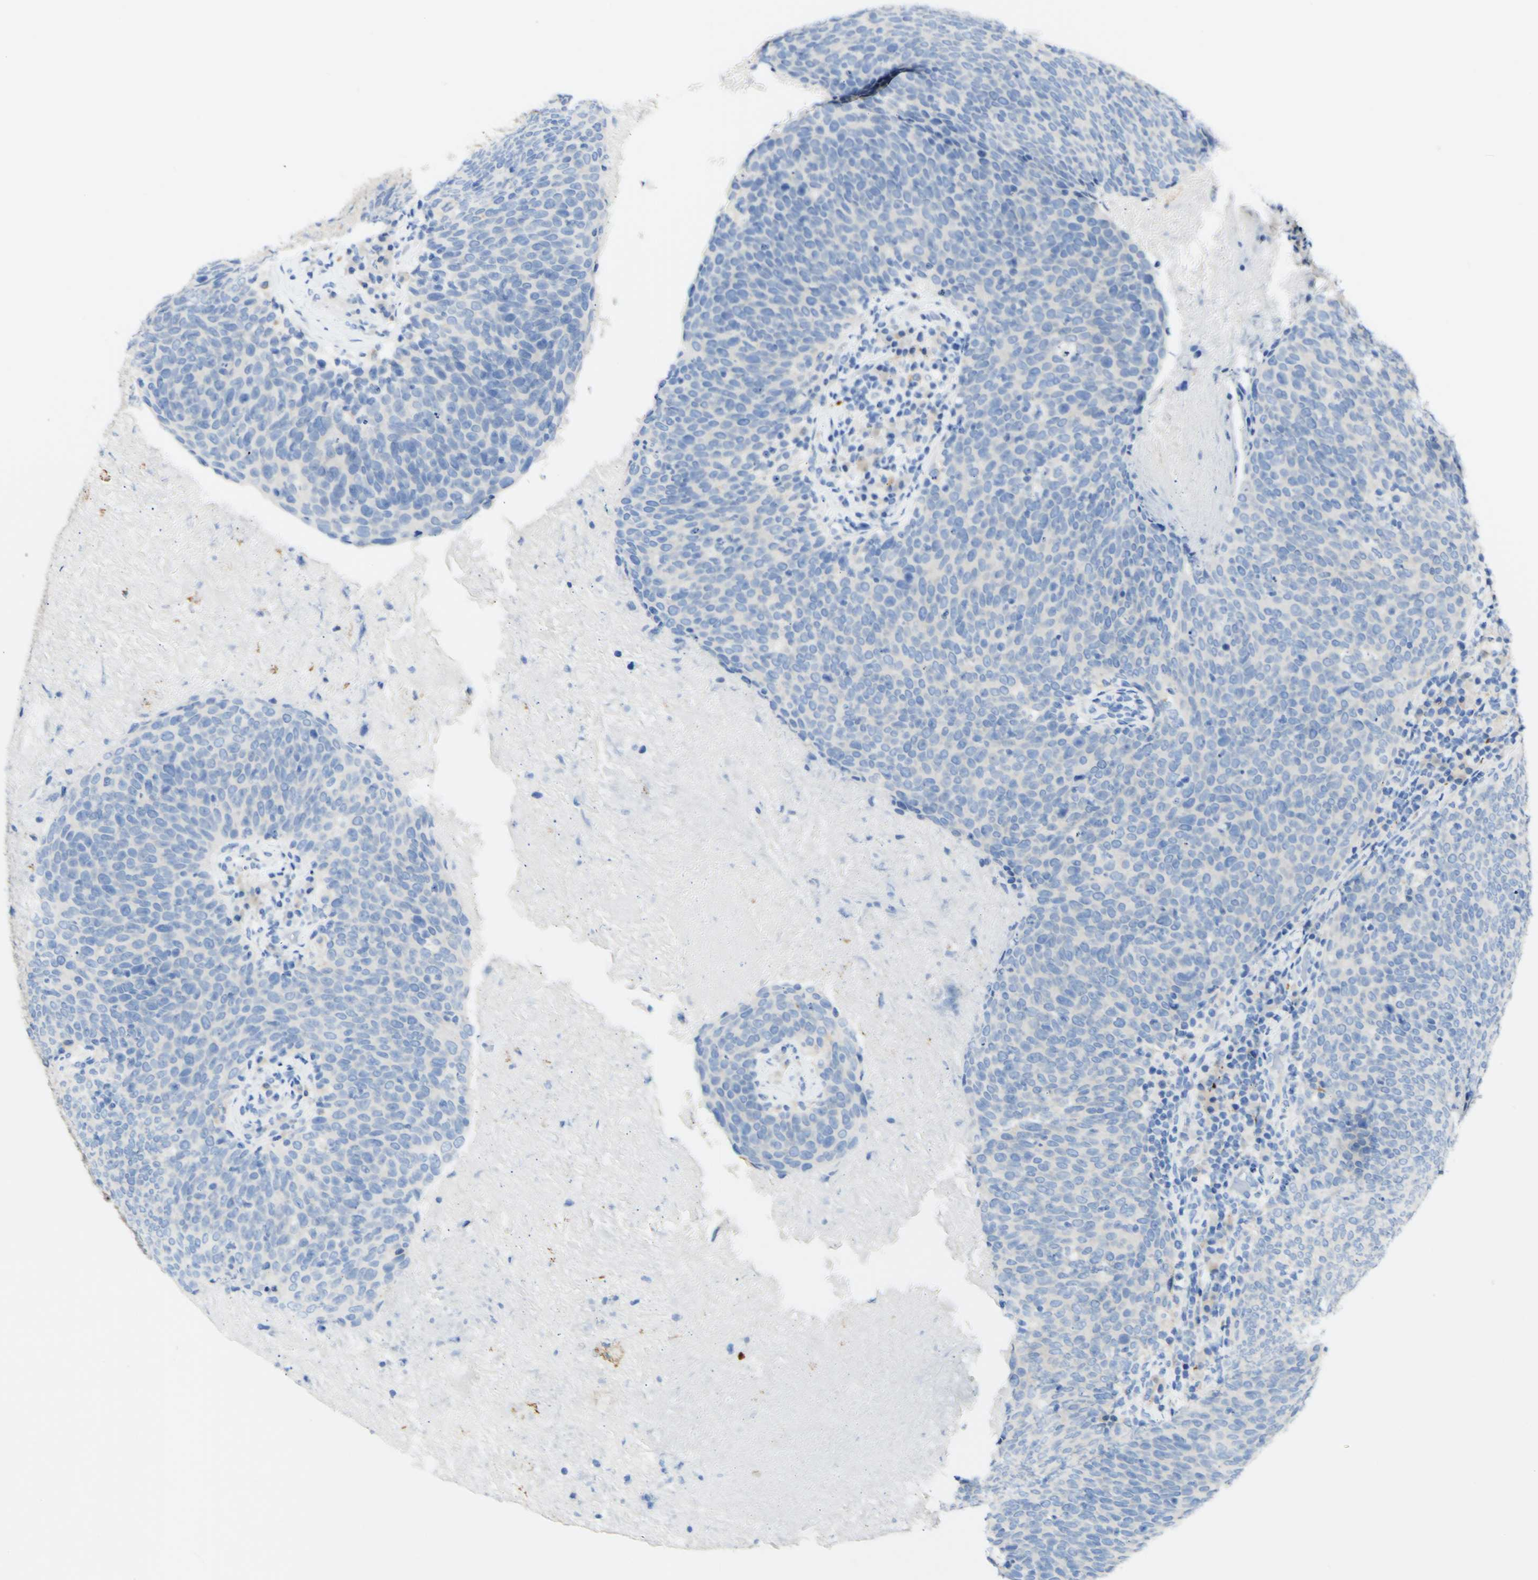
{"staining": {"intensity": "negative", "quantity": "none", "location": "none"}, "tissue": "head and neck cancer", "cell_type": "Tumor cells", "image_type": "cancer", "snomed": [{"axis": "morphology", "description": "Squamous cell carcinoma, NOS"}, {"axis": "morphology", "description": "Squamous cell carcinoma, metastatic, NOS"}, {"axis": "topography", "description": "Lymph node"}, {"axis": "topography", "description": "Head-Neck"}], "caption": "Immunohistochemistry (IHC) photomicrograph of neoplastic tissue: head and neck cancer stained with DAB (3,3'-diaminobenzidine) displays no significant protein expression in tumor cells.", "gene": "FGF4", "patient": {"sex": "male", "age": 62}}